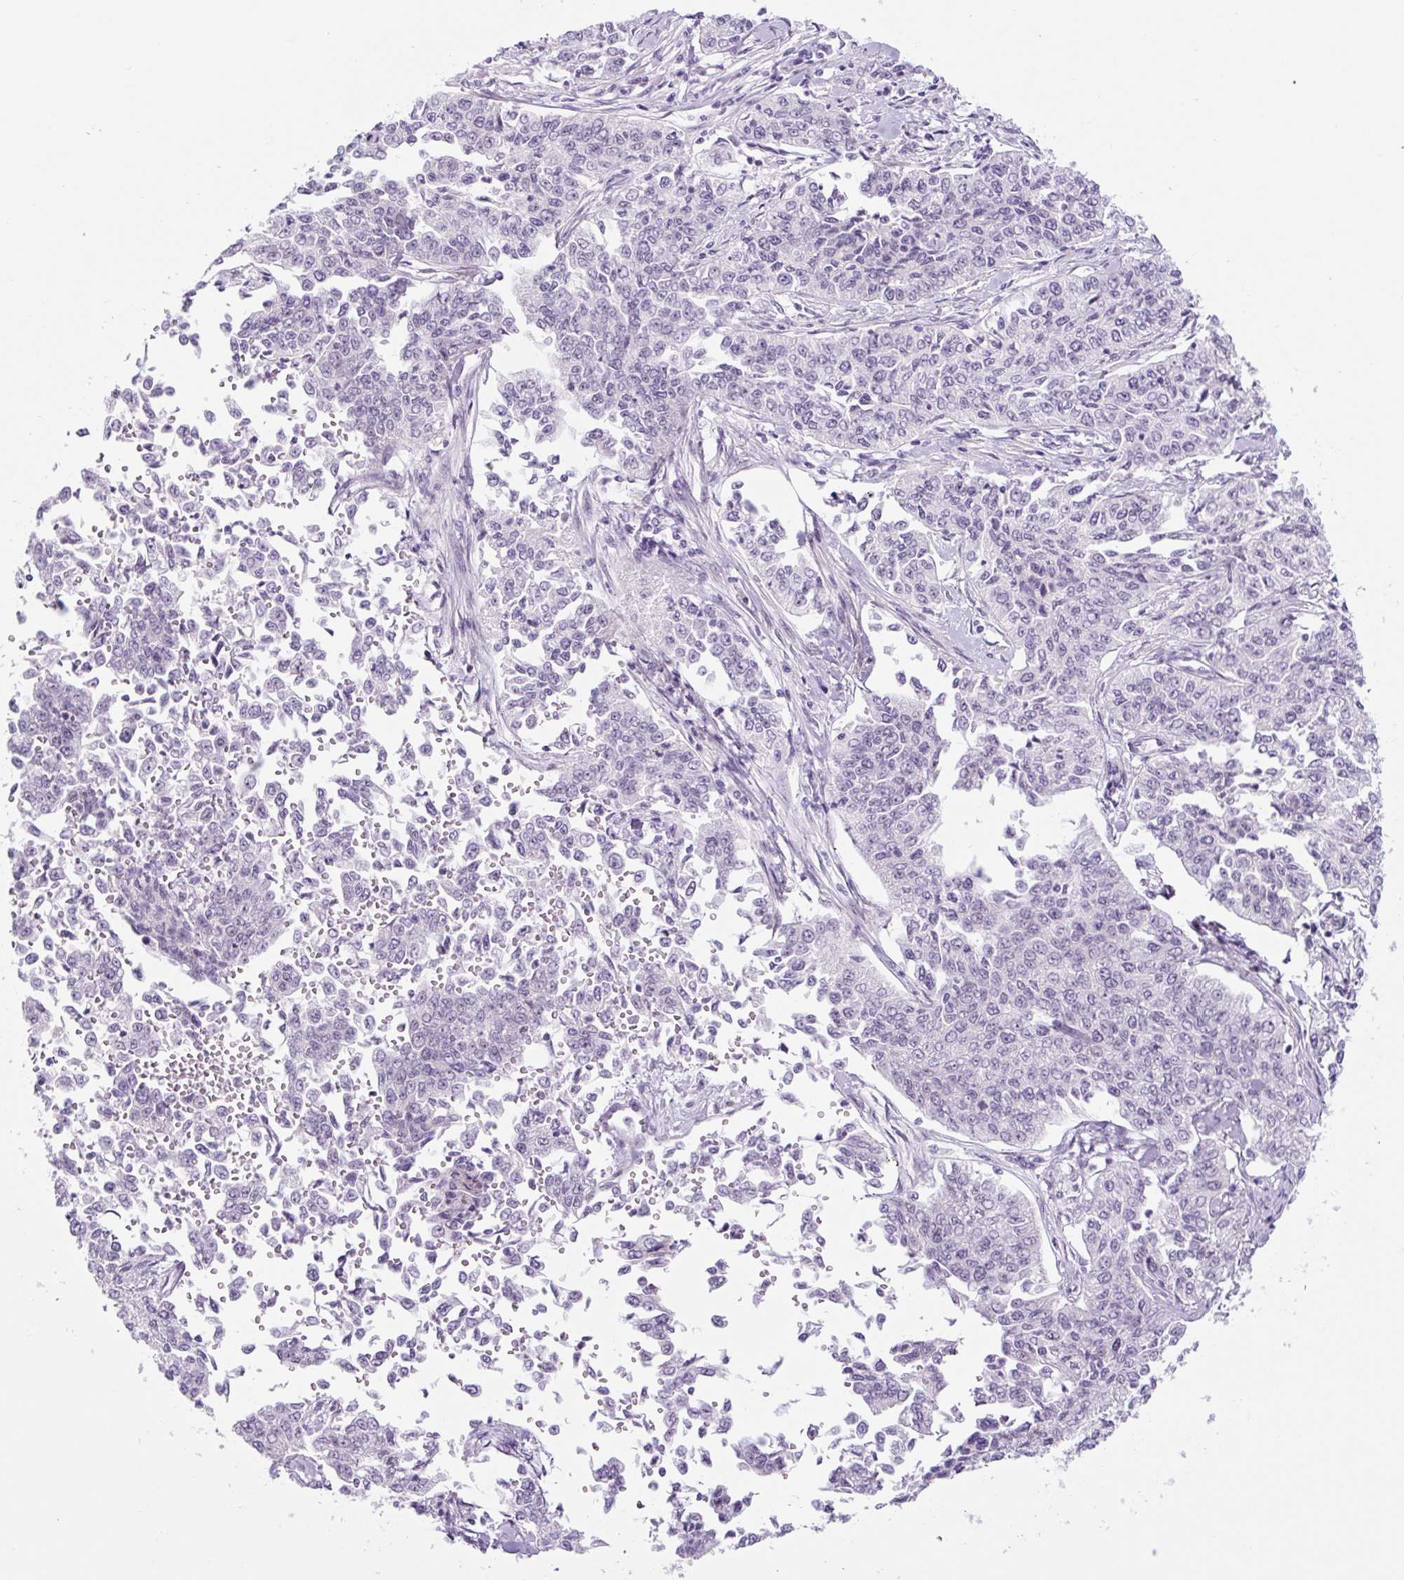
{"staining": {"intensity": "negative", "quantity": "none", "location": "none"}, "tissue": "cervical cancer", "cell_type": "Tumor cells", "image_type": "cancer", "snomed": [{"axis": "morphology", "description": "Squamous cell carcinoma, NOS"}, {"axis": "topography", "description": "Cervix"}], "caption": "Image shows no protein positivity in tumor cells of cervical squamous cell carcinoma tissue.", "gene": "RRS1", "patient": {"sex": "female", "age": 35}}